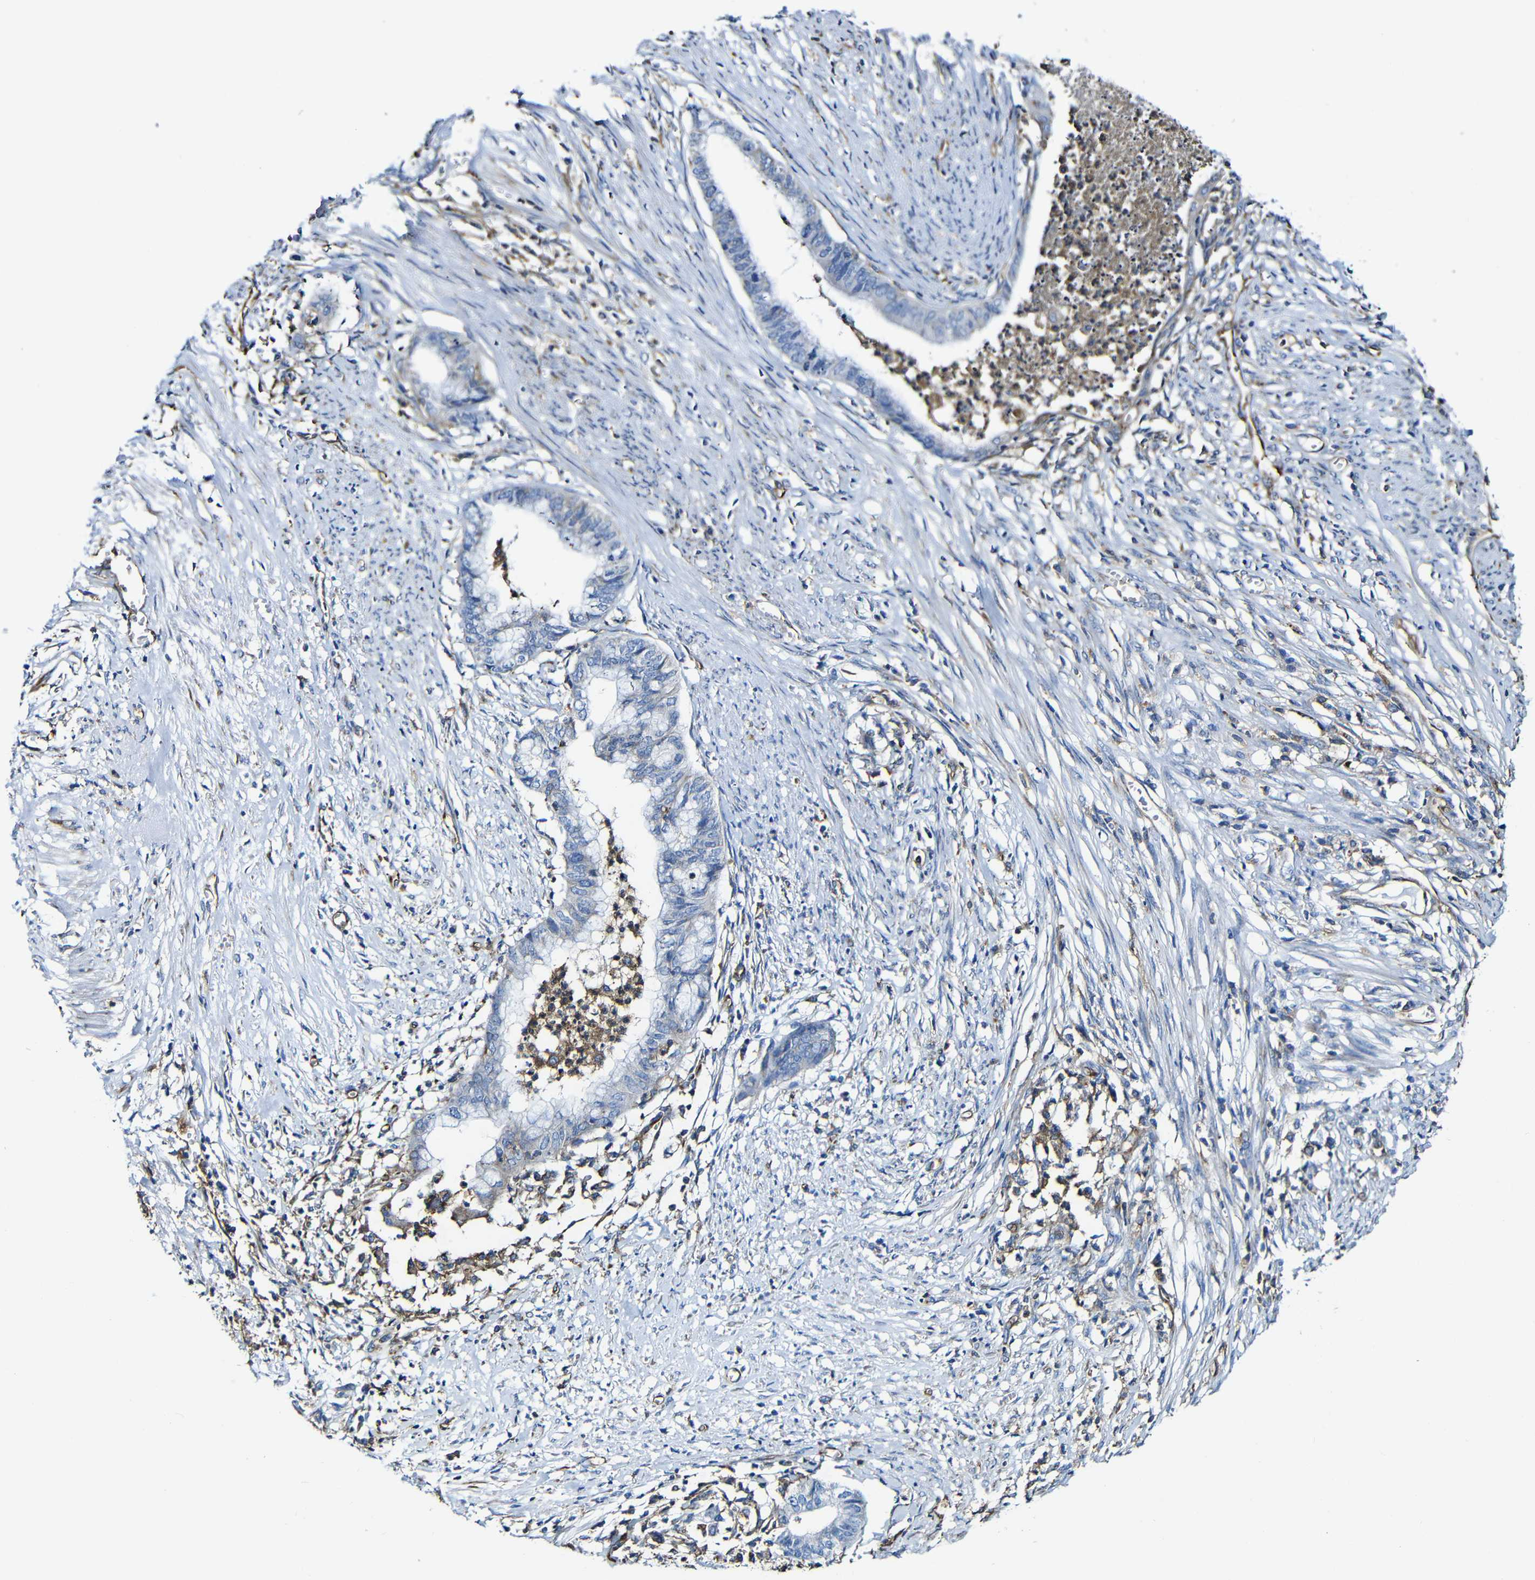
{"staining": {"intensity": "negative", "quantity": "none", "location": "none"}, "tissue": "endometrial cancer", "cell_type": "Tumor cells", "image_type": "cancer", "snomed": [{"axis": "morphology", "description": "Necrosis, NOS"}, {"axis": "morphology", "description": "Adenocarcinoma, NOS"}, {"axis": "topography", "description": "Endometrium"}], "caption": "High power microscopy histopathology image of an immunohistochemistry (IHC) histopathology image of endometrial cancer, revealing no significant positivity in tumor cells. Brightfield microscopy of immunohistochemistry (IHC) stained with DAB (3,3'-diaminobenzidine) (brown) and hematoxylin (blue), captured at high magnification.", "gene": "MSN", "patient": {"sex": "female", "age": 79}}